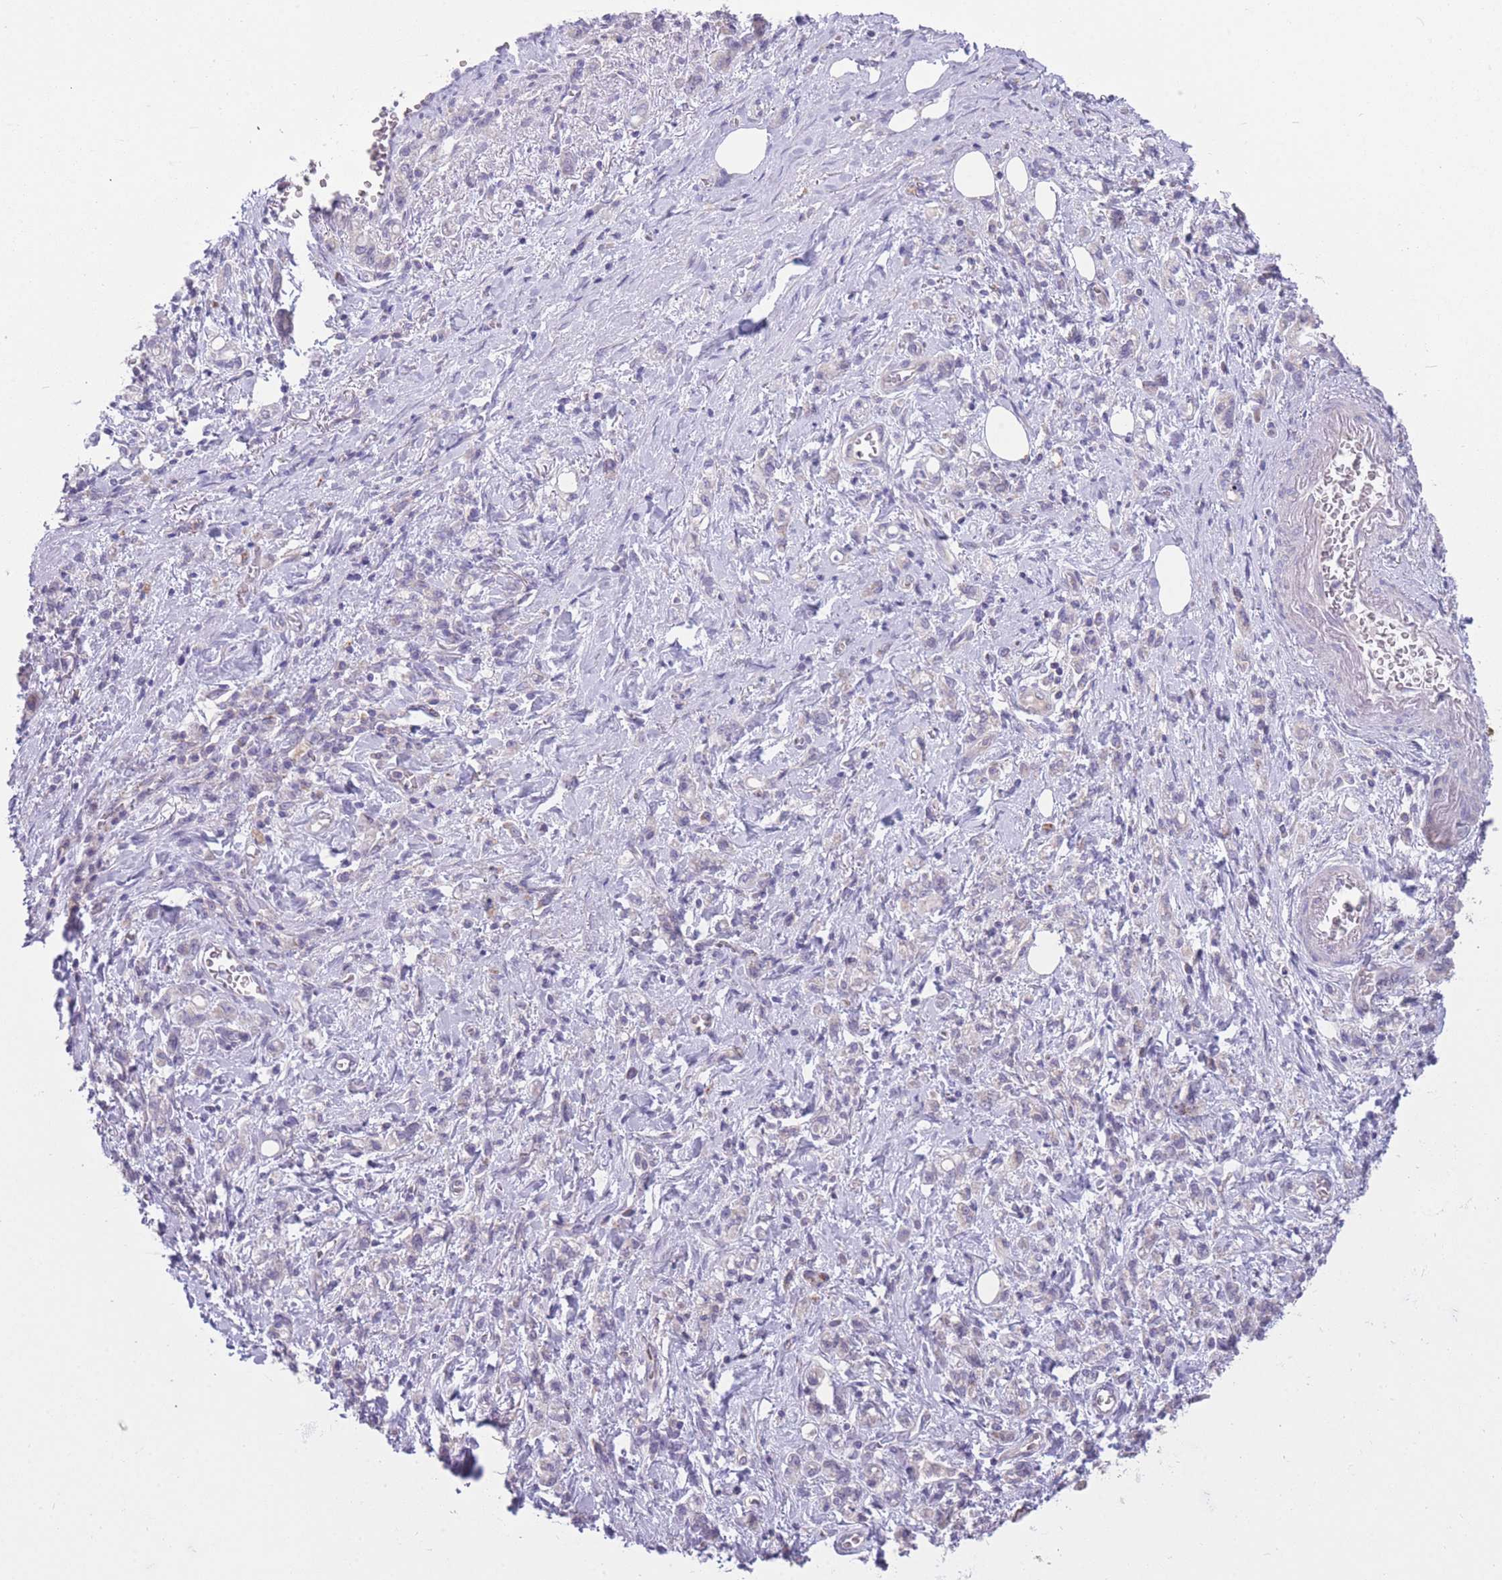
{"staining": {"intensity": "negative", "quantity": "none", "location": "none"}, "tissue": "stomach cancer", "cell_type": "Tumor cells", "image_type": "cancer", "snomed": [{"axis": "morphology", "description": "Adenocarcinoma, NOS"}, {"axis": "topography", "description": "Stomach"}], "caption": "DAB (3,3'-diaminobenzidine) immunohistochemical staining of adenocarcinoma (stomach) displays no significant staining in tumor cells.", "gene": "CCT6B", "patient": {"sex": "male", "age": 77}}